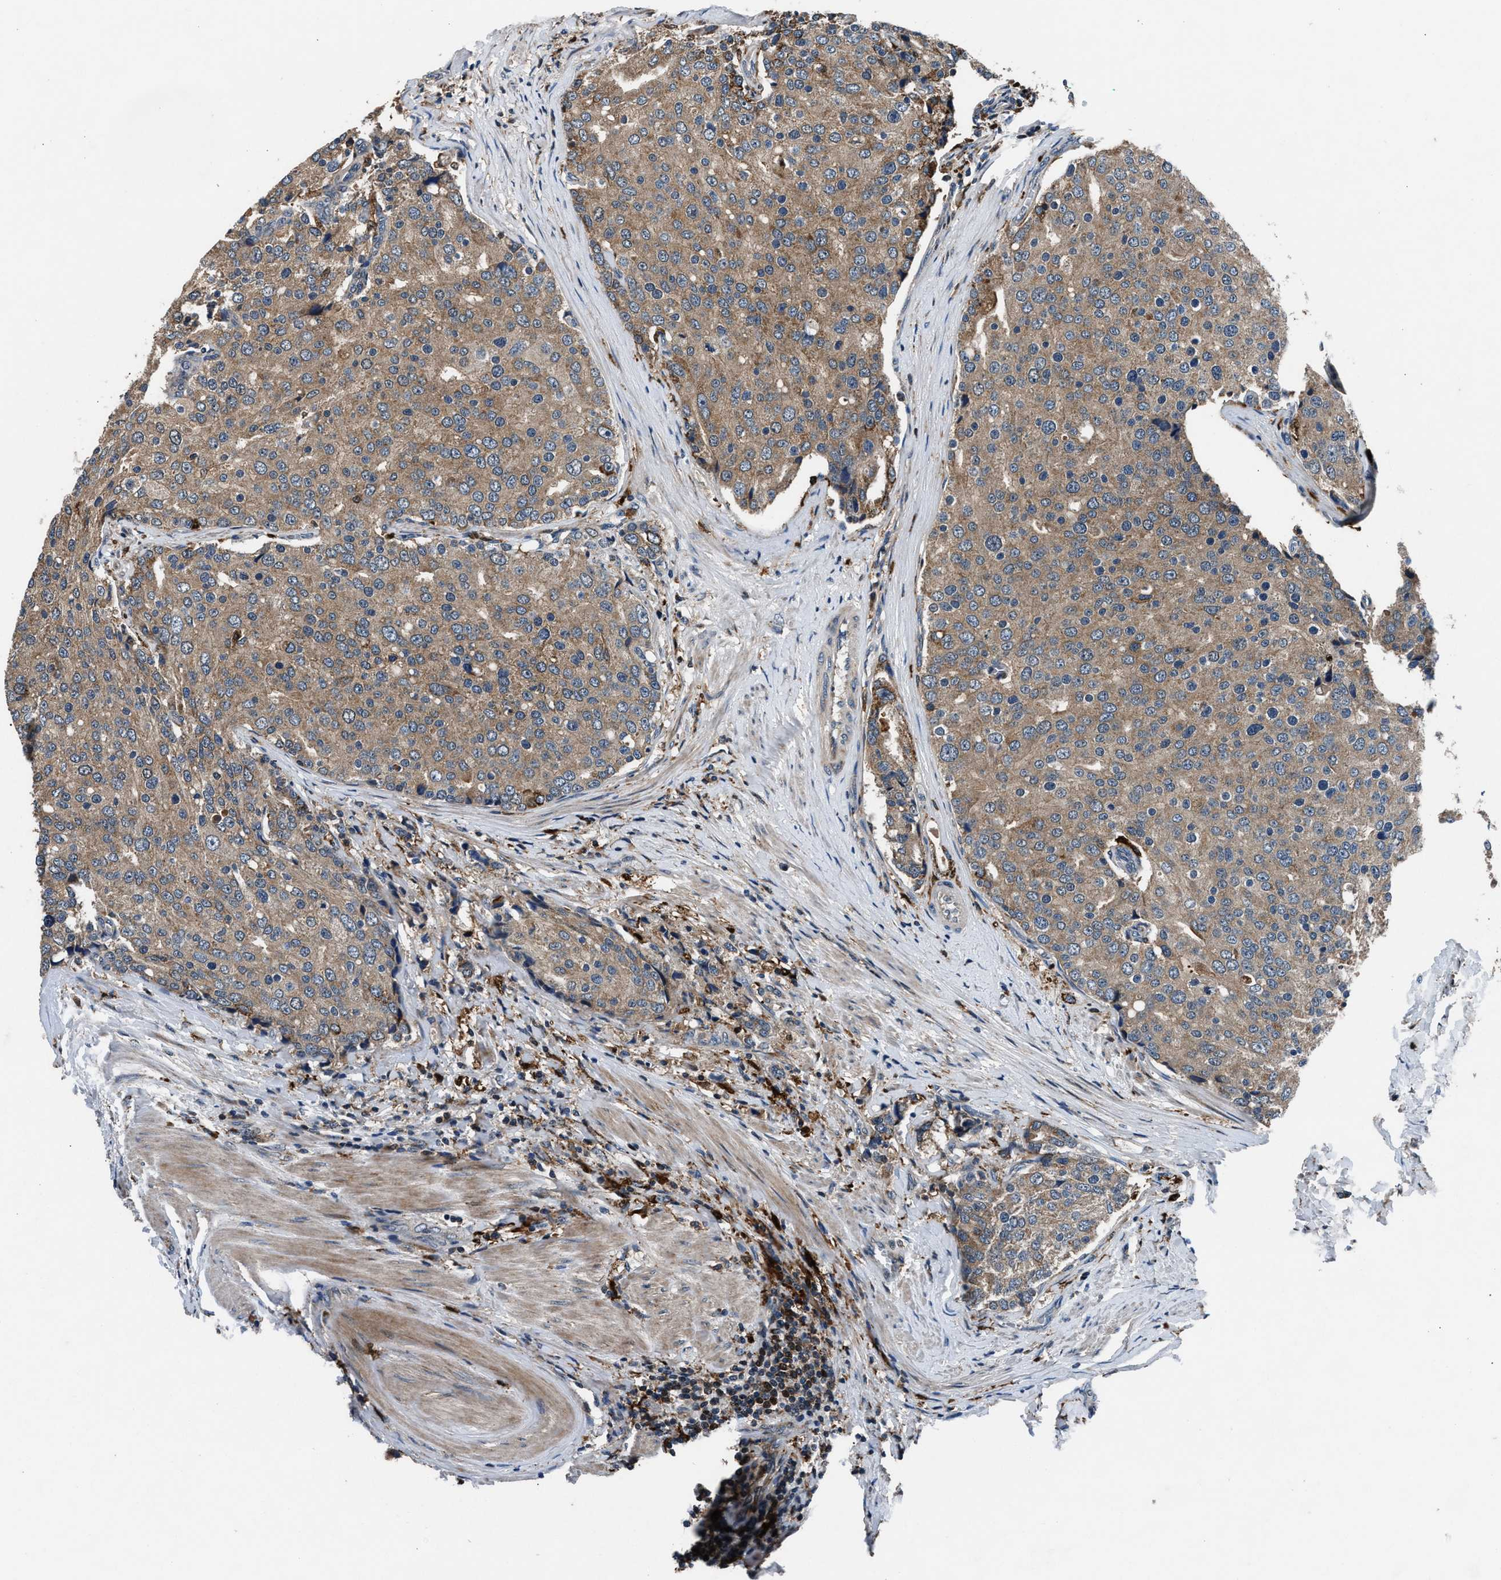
{"staining": {"intensity": "moderate", "quantity": ">75%", "location": "cytoplasmic/membranous"}, "tissue": "prostate cancer", "cell_type": "Tumor cells", "image_type": "cancer", "snomed": [{"axis": "morphology", "description": "Adenocarcinoma, High grade"}, {"axis": "topography", "description": "Prostate"}], "caption": "Immunohistochemistry micrograph of human prostate high-grade adenocarcinoma stained for a protein (brown), which shows medium levels of moderate cytoplasmic/membranous expression in approximately >75% of tumor cells.", "gene": "FAM221A", "patient": {"sex": "male", "age": 50}}